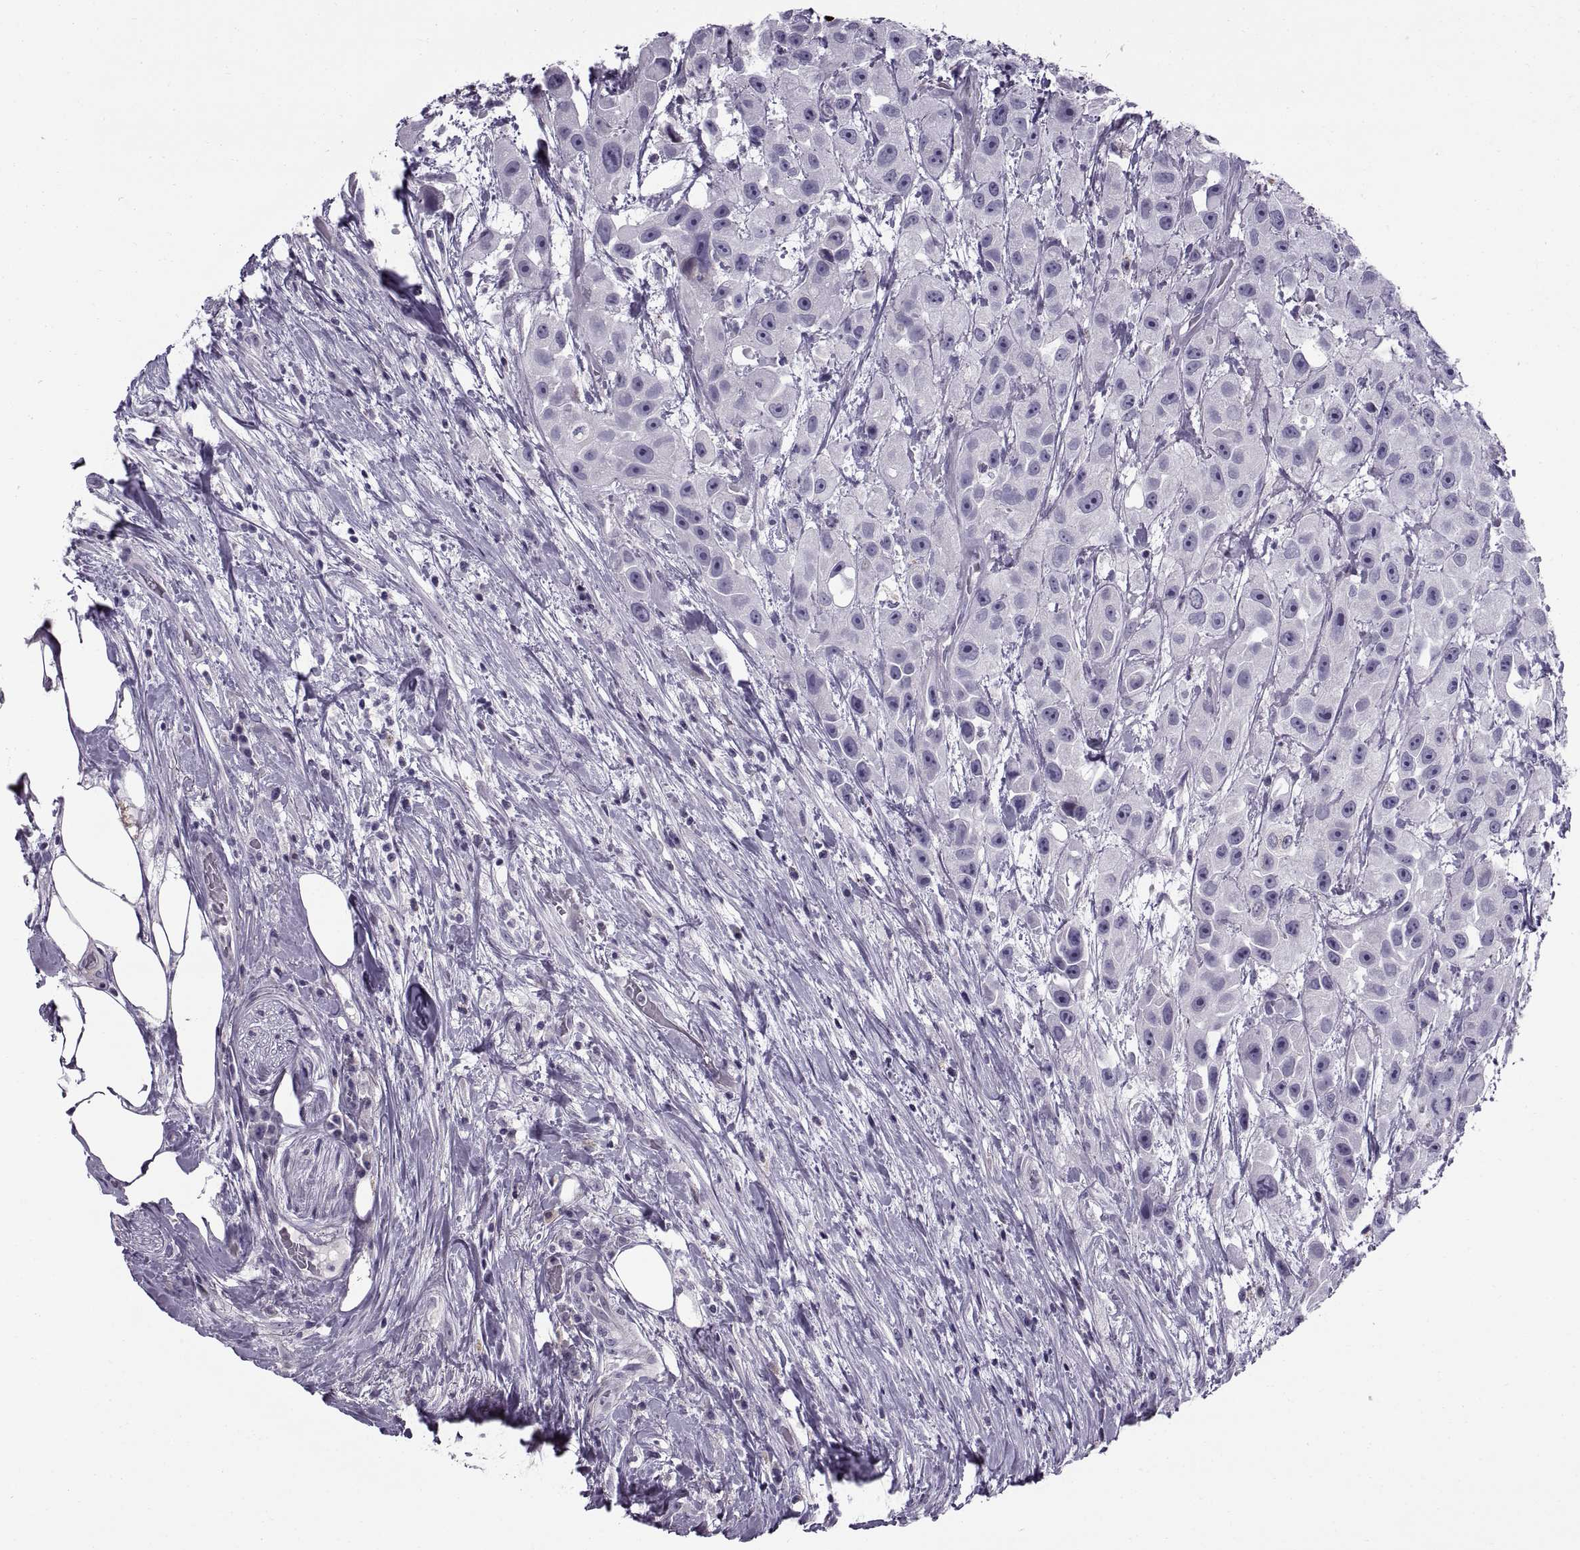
{"staining": {"intensity": "negative", "quantity": "none", "location": "none"}, "tissue": "urothelial cancer", "cell_type": "Tumor cells", "image_type": "cancer", "snomed": [{"axis": "morphology", "description": "Urothelial carcinoma, High grade"}, {"axis": "topography", "description": "Urinary bladder"}], "caption": "This is an IHC photomicrograph of human urothelial cancer. There is no positivity in tumor cells.", "gene": "CALCR", "patient": {"sex": "male", "age": 79}}